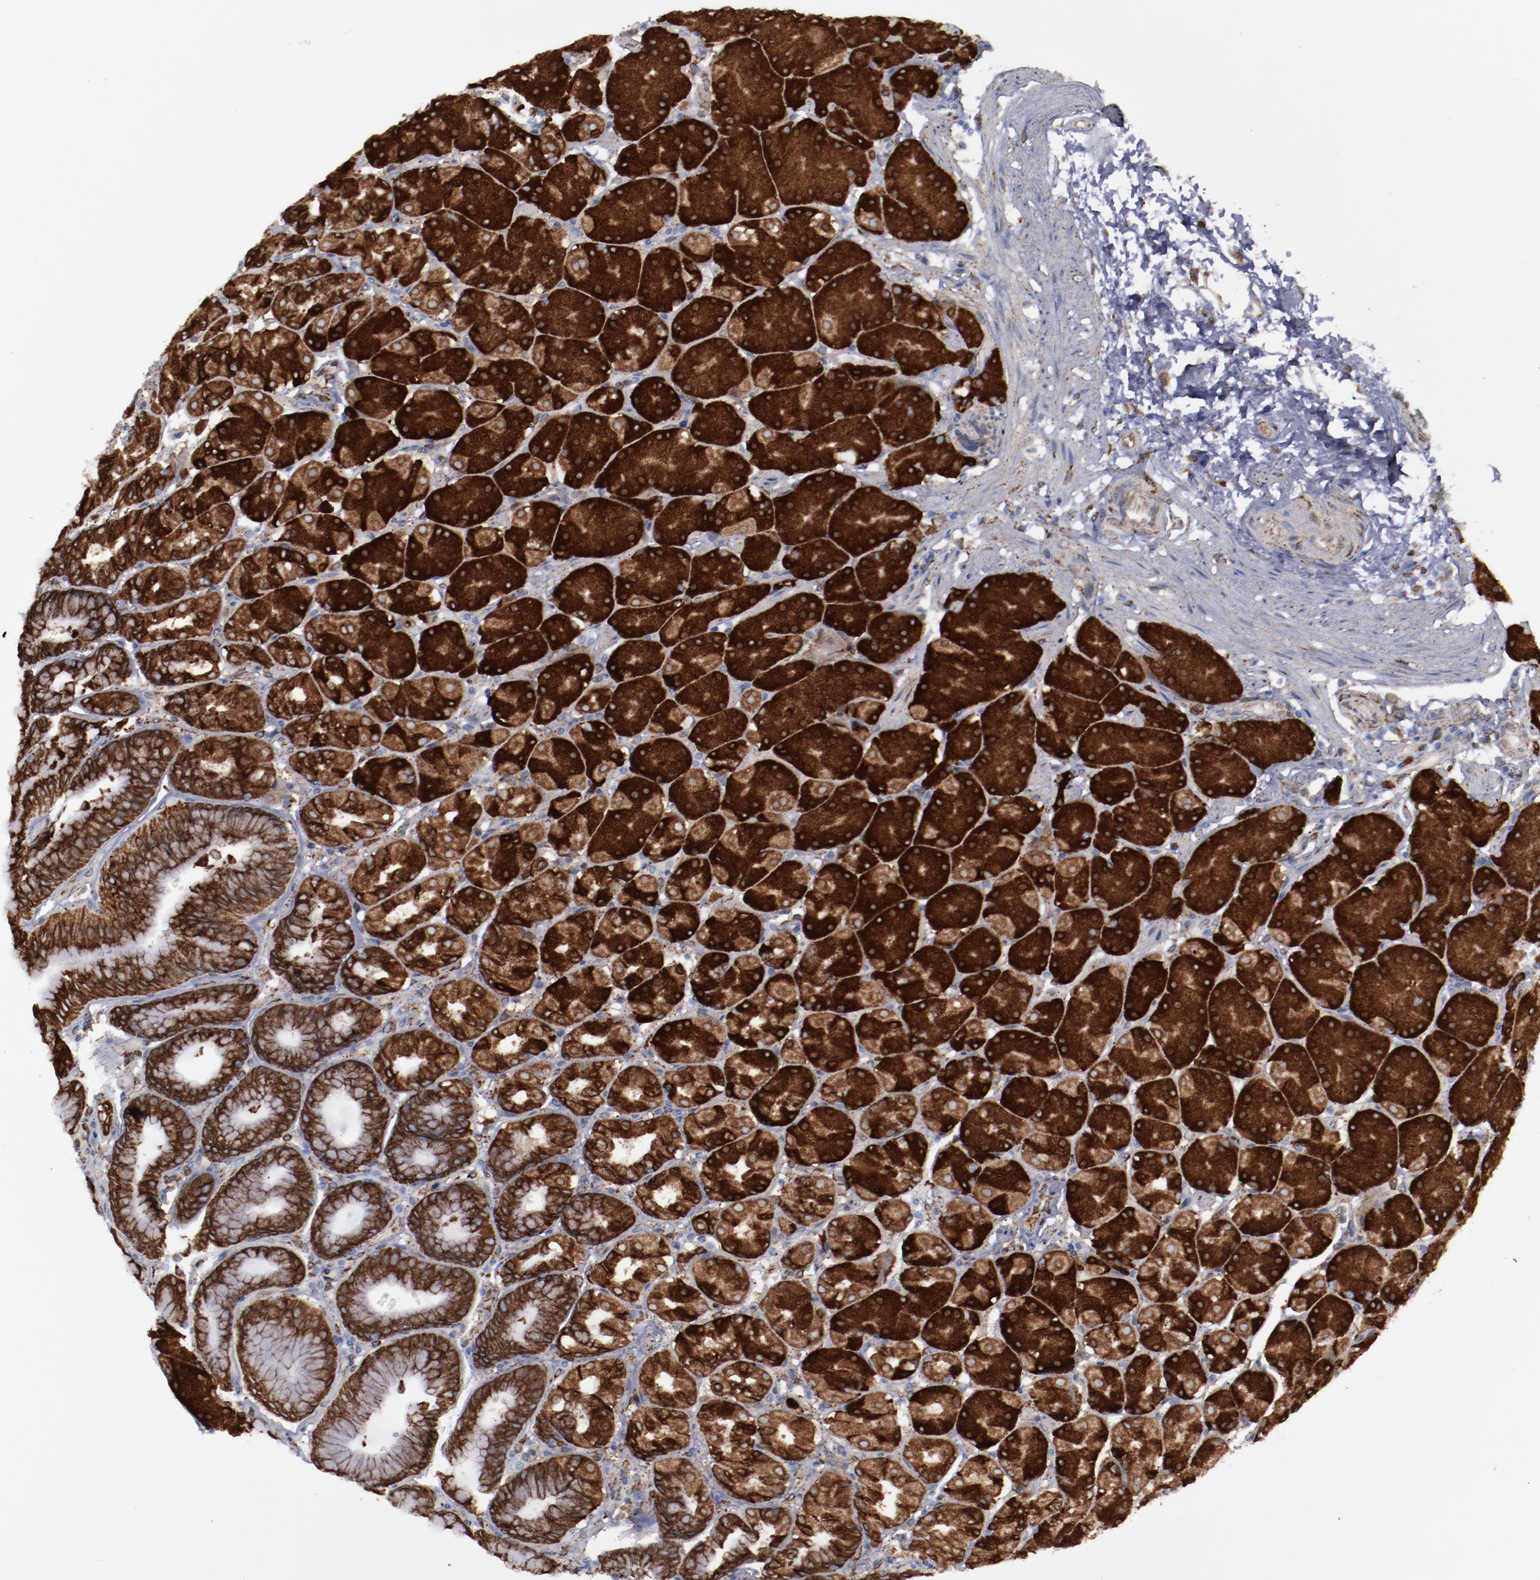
{"staining": {"intensity": "strong", "quantity": ">75%", "location": "cytoplasmic/membranous"}, "tissue": "stomach", "cell_type": "Glandular cells", "image_type": "normal", "snomed": [{"axis": "morphology", "description": "Normal tissue, NOS"}, {"axis": "topography", "description": "Stomach, upper"}, {"axis": "topography", "description": "Stomach"}], "caption": "Strong cytoplasmic/membranous staining is seen in approximately >75% of glandular cells in benign stomach. (brown staining indicates protein expression, while blue staining denotes nuclei).", "gene": "ERLIN2", "patient": {"sex": "male", "age": 76}}